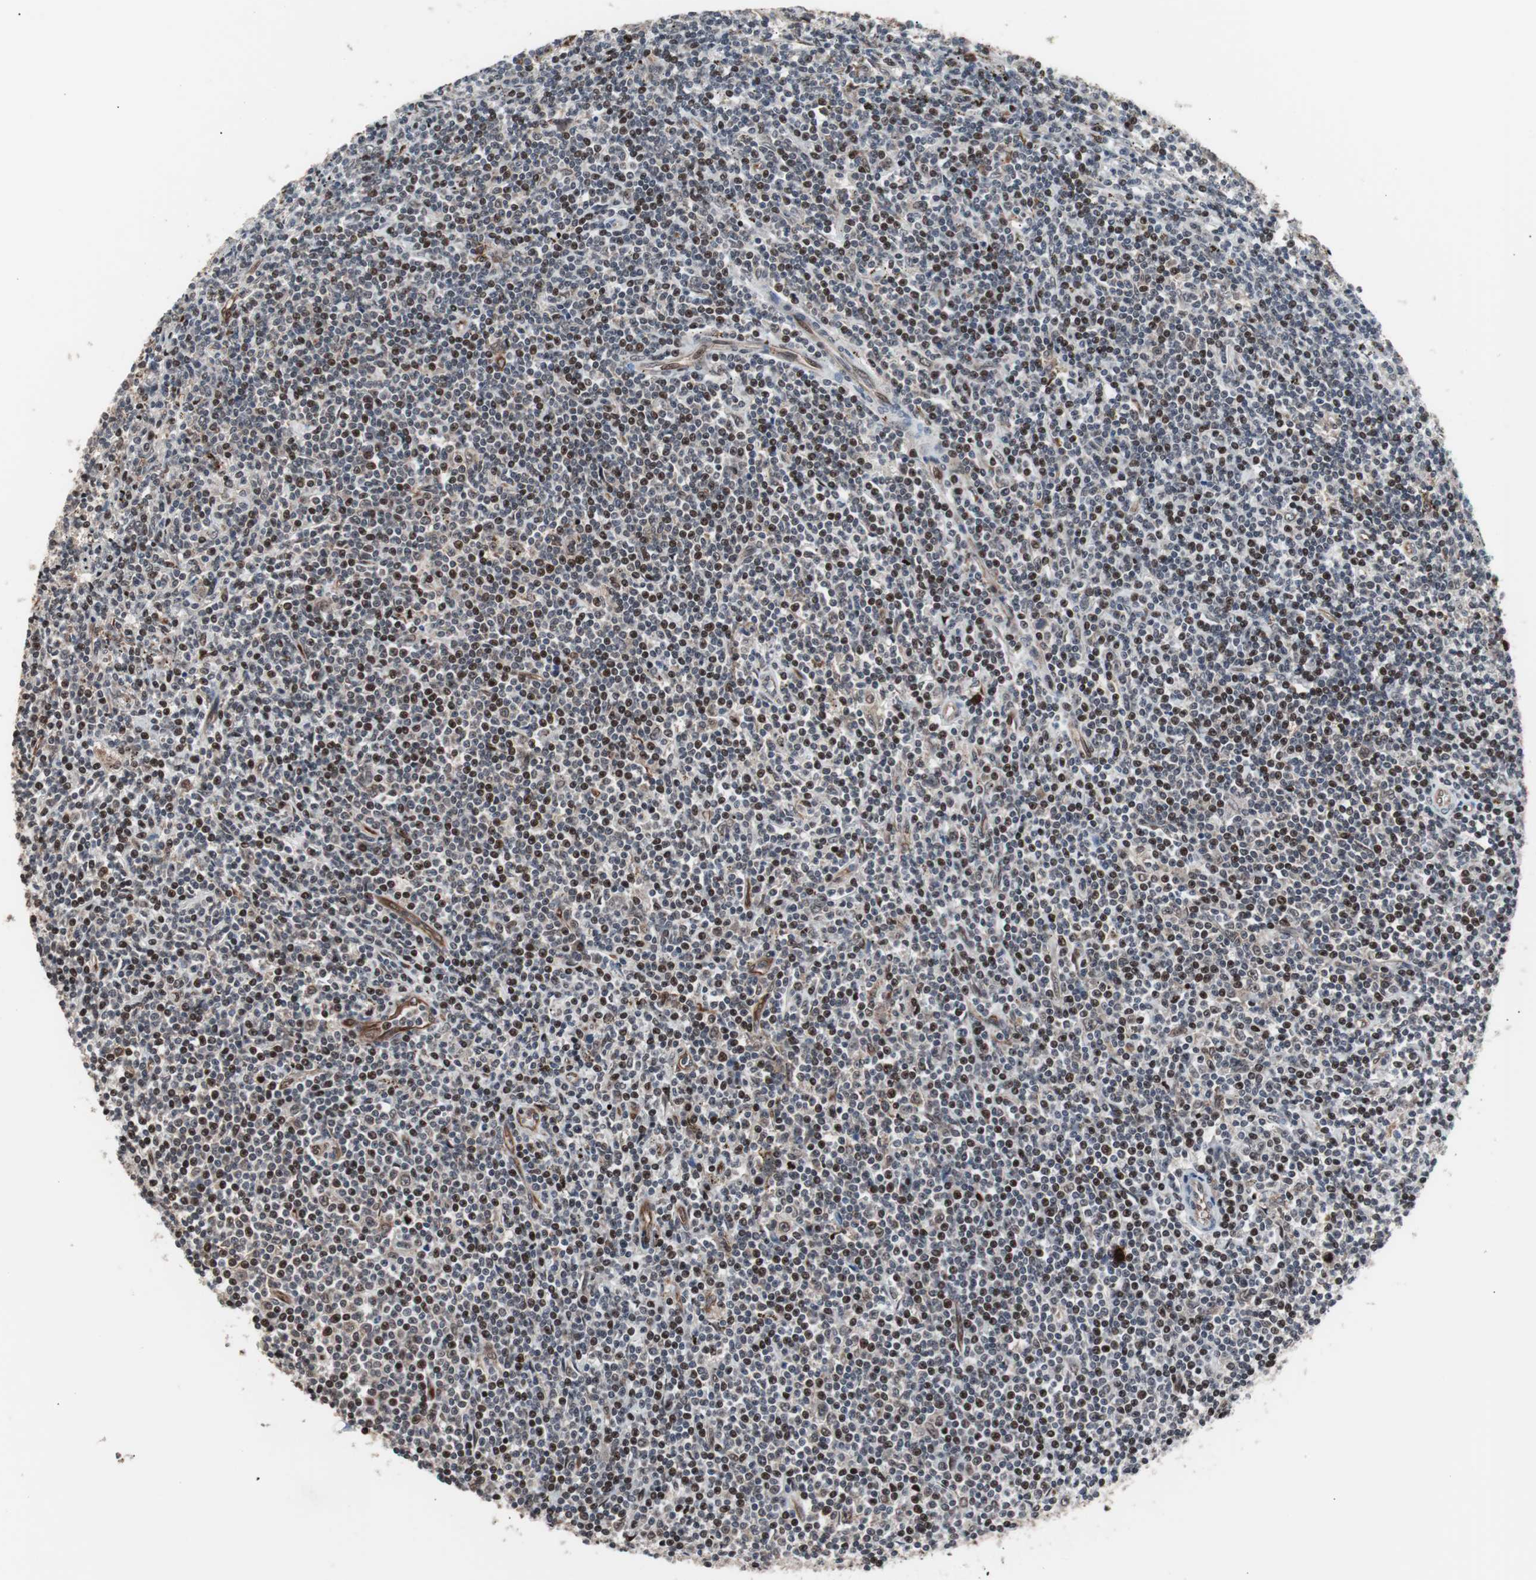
{"staining": {"intensity": "moderate", "quantity": "25%-75%", "location": "nuclear"}, "tissue": "lymphoma", "cell_type": "Tumor cells", "image_type": "cancer", "snomed": [{"axis": "morphology", "description": "Malignant lymphoma, non-Hodgkin's type, Low grade"}, {"axis": "topography", "description": "Spleen"}], "caption": "Low-grade malignant lymphoma, non-Hodgkin's type stained for a protein shows moderate nuclear positivity in tumor cells.", "gene": "POGZ", "patient": {"sex": "male", "age": 76}}